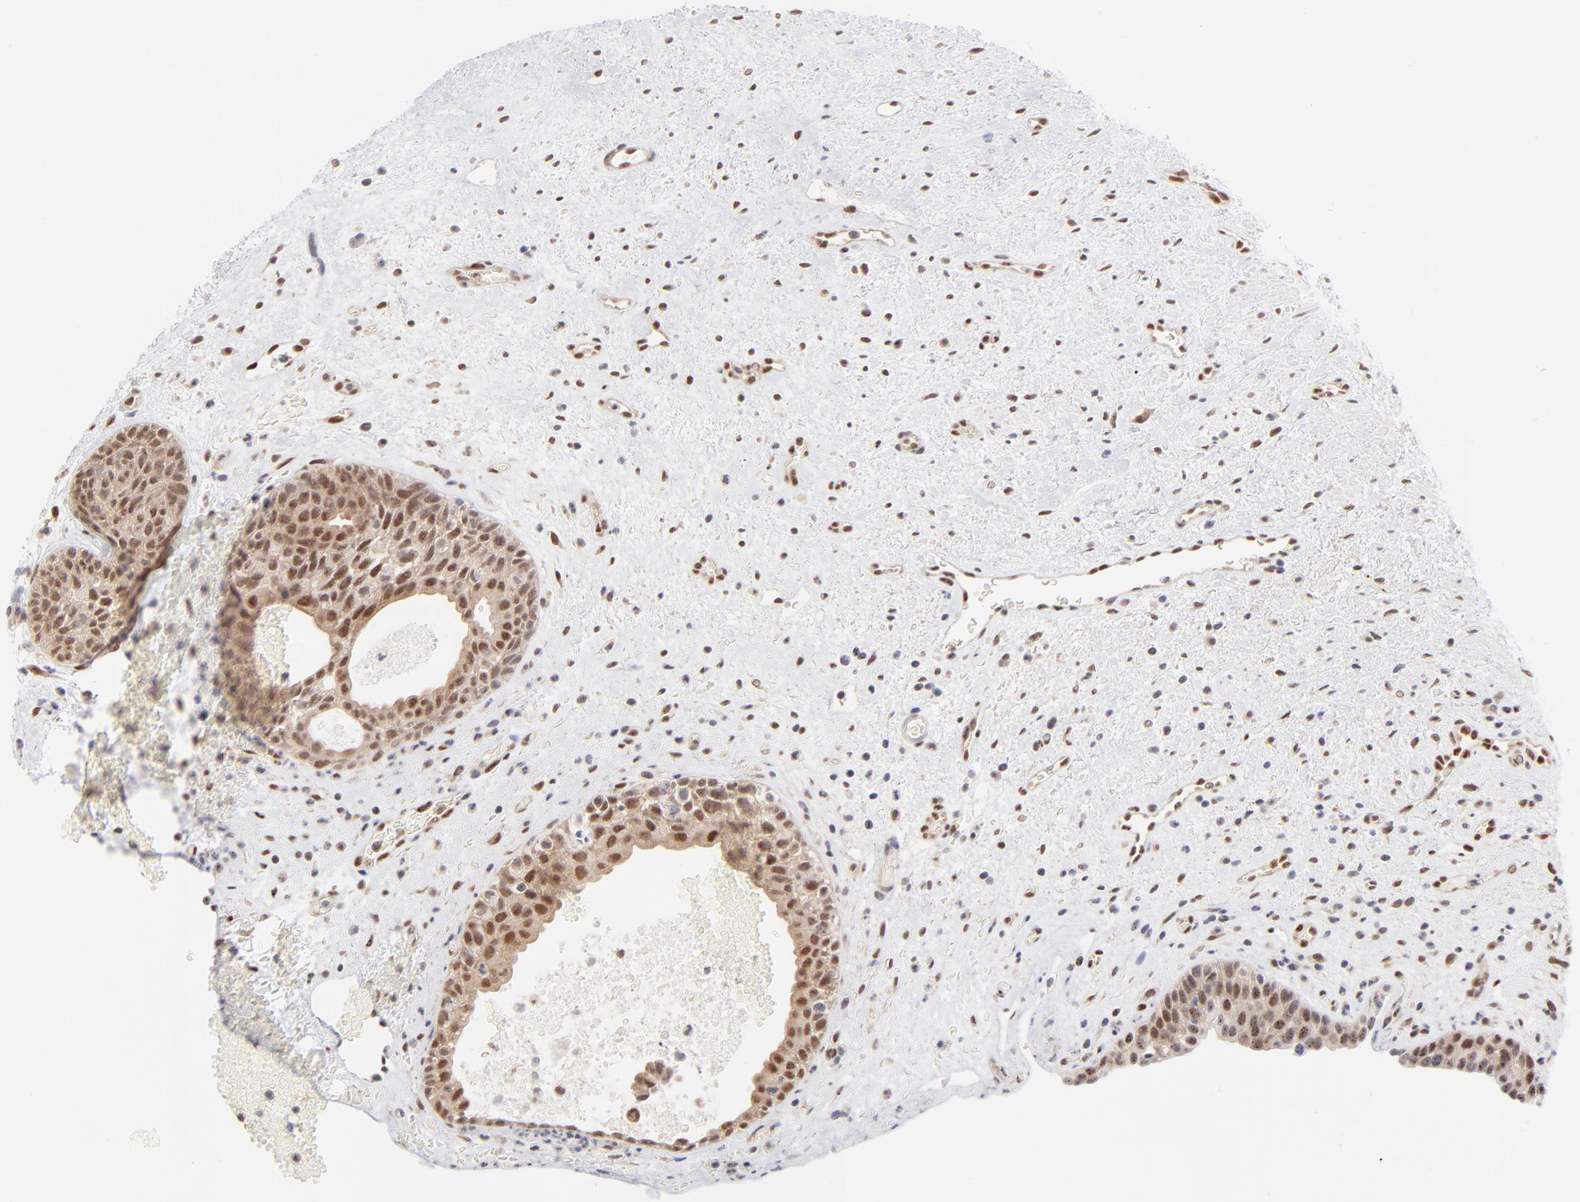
{"staining": {"intensity": "strong", "quantity": ">75%", "location": "cytoplasmic/membranous,nuclear"}, "tissue": "urinary bladder", "cell_type": "Urothelial cells", "image_type": "normal", "snomed": [{"axis": "morphology", "description": "Normal tissue, NOS"}, {"axis": "topography", "description": "Urinary bladder"}], "caption": "This image shows immunohistochemistry staining of normal human urinary bladder, with high strong cytoplasmic/membranous,nuclear positivity in about >75% of urothelial cells.", "gene": "STAT3", "patient": {"sex": "male", "age": 48}}